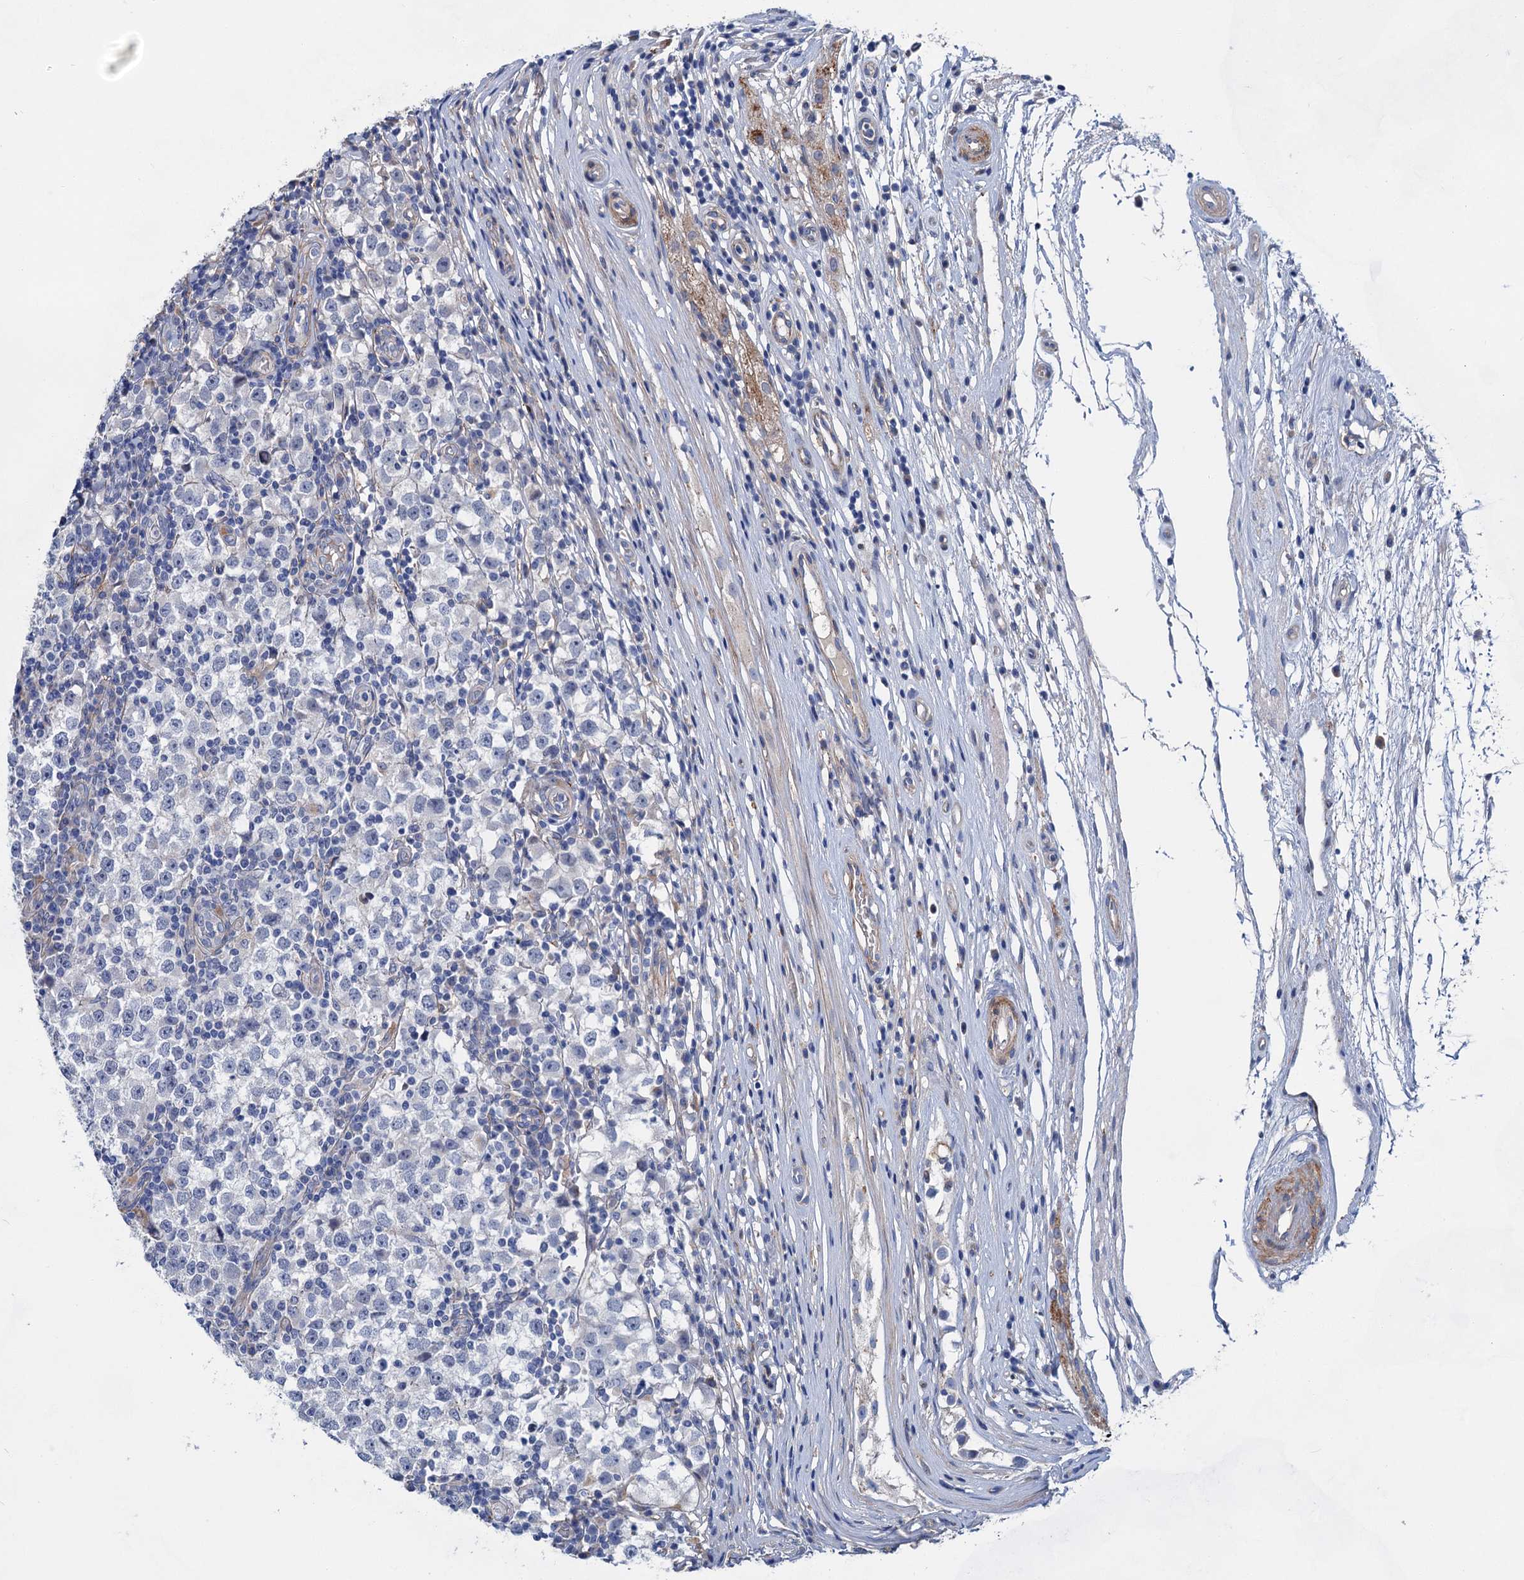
{"staining": {"intensity": "negative", "quantity": "none", "location": "none"}, "tissue": "testis cancer", "cell_type": "Tumor cells", "image_type": "cancer", "snomed": [{"axis": "morphology", "description": "Seminoma, NOS"}, {"axis": "topography", "description": "Testis"}], "caption": "Tumor cells are negative for protein expression in human testis cancer. (DAB IHC with hematoxylin counter stain).", "gene": "GPR155", "patient": {"sex": "male", "age": 65}}